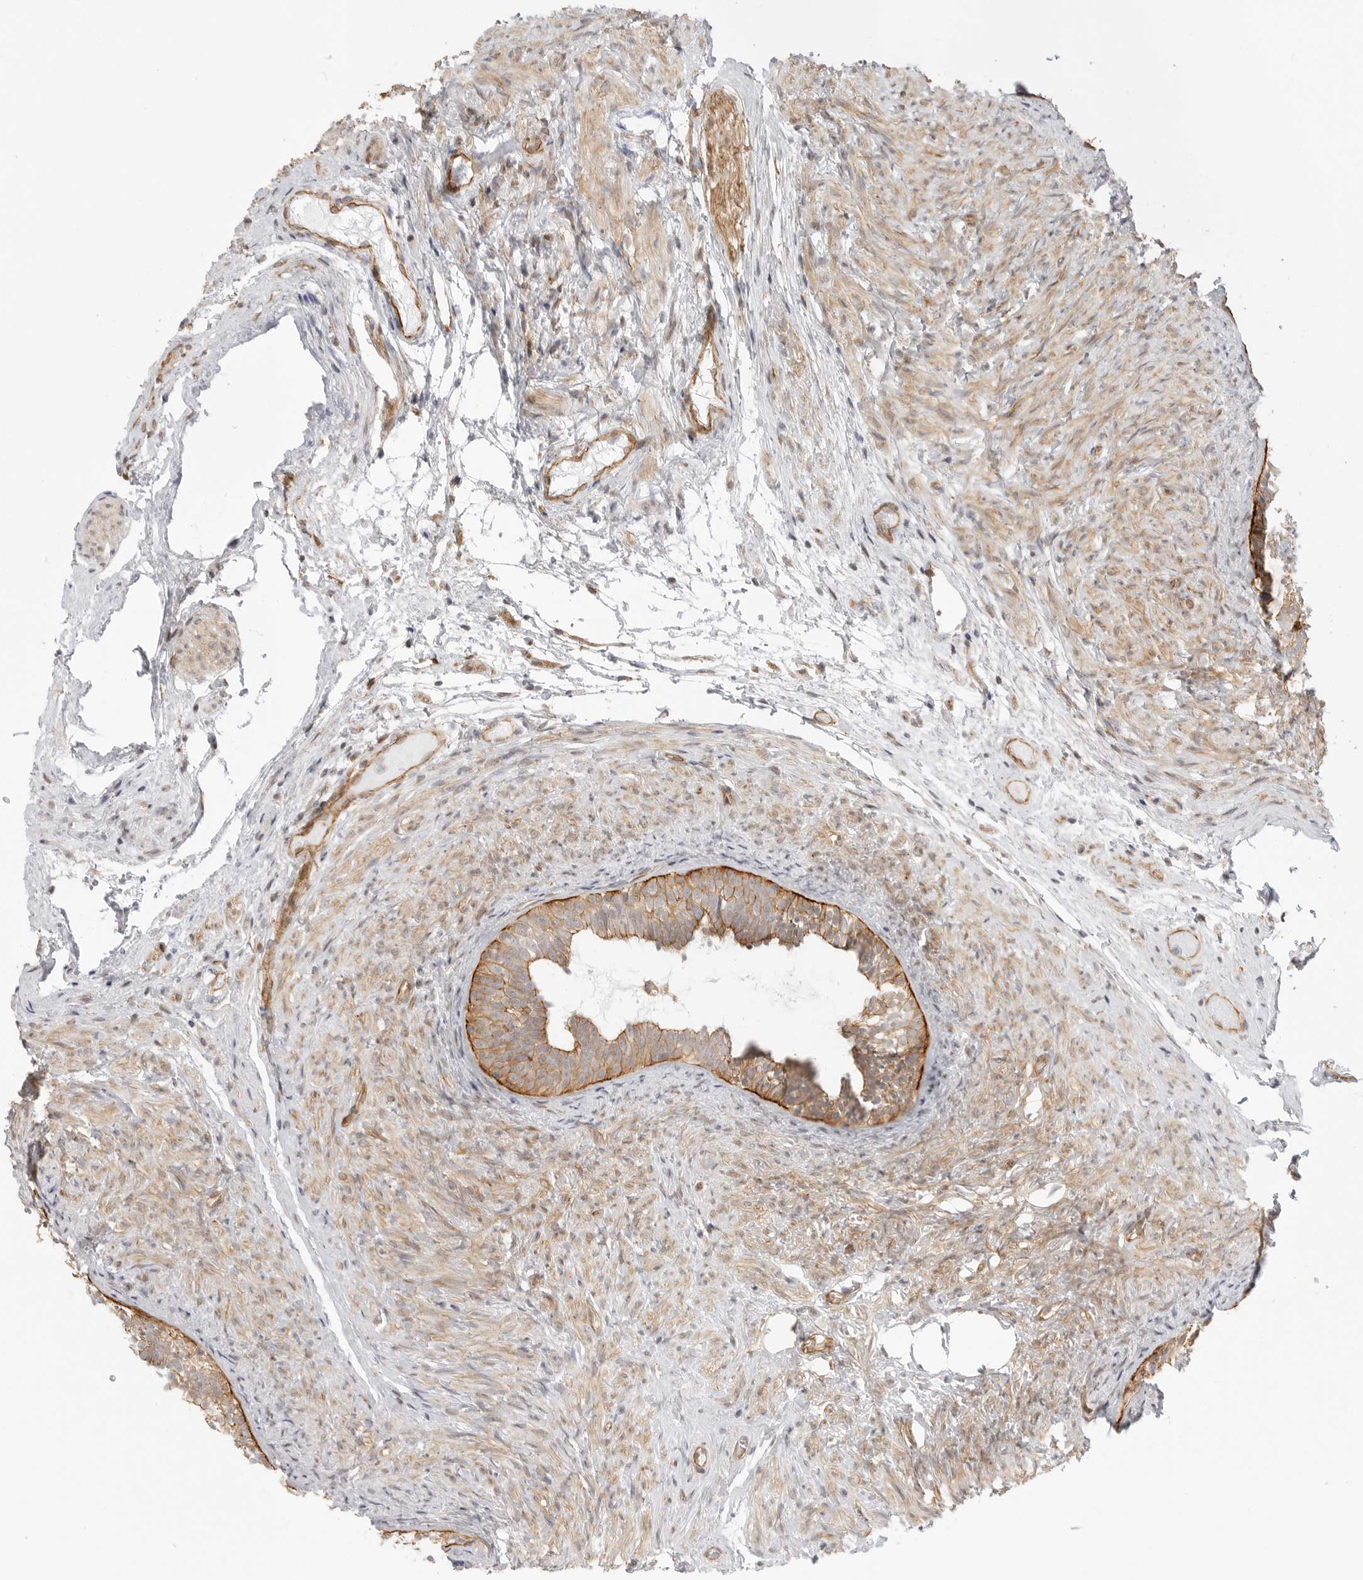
{"staining": {"intensity": "moderate", "quantity": ">75%", "location": "cytoplasmic/membranous"}, "tissue": "epididymis", "cell_type": "Glandular cells", "image_type": "normal", "snomed": [{"axis": "morphology", "description": "Normal tissue, NOS"}, {"axis": "topography", "description": "Epididymis"}], "caption": "DAB (3,3'-diaminobenzidine) immunohistochemical staining of normal human epididymis shows moderate cytoplasmic/membranous protein staining in about >75% of glandular cells.", "gene": "ATOH7", "patient": {"sex": "male", "age": 5}}